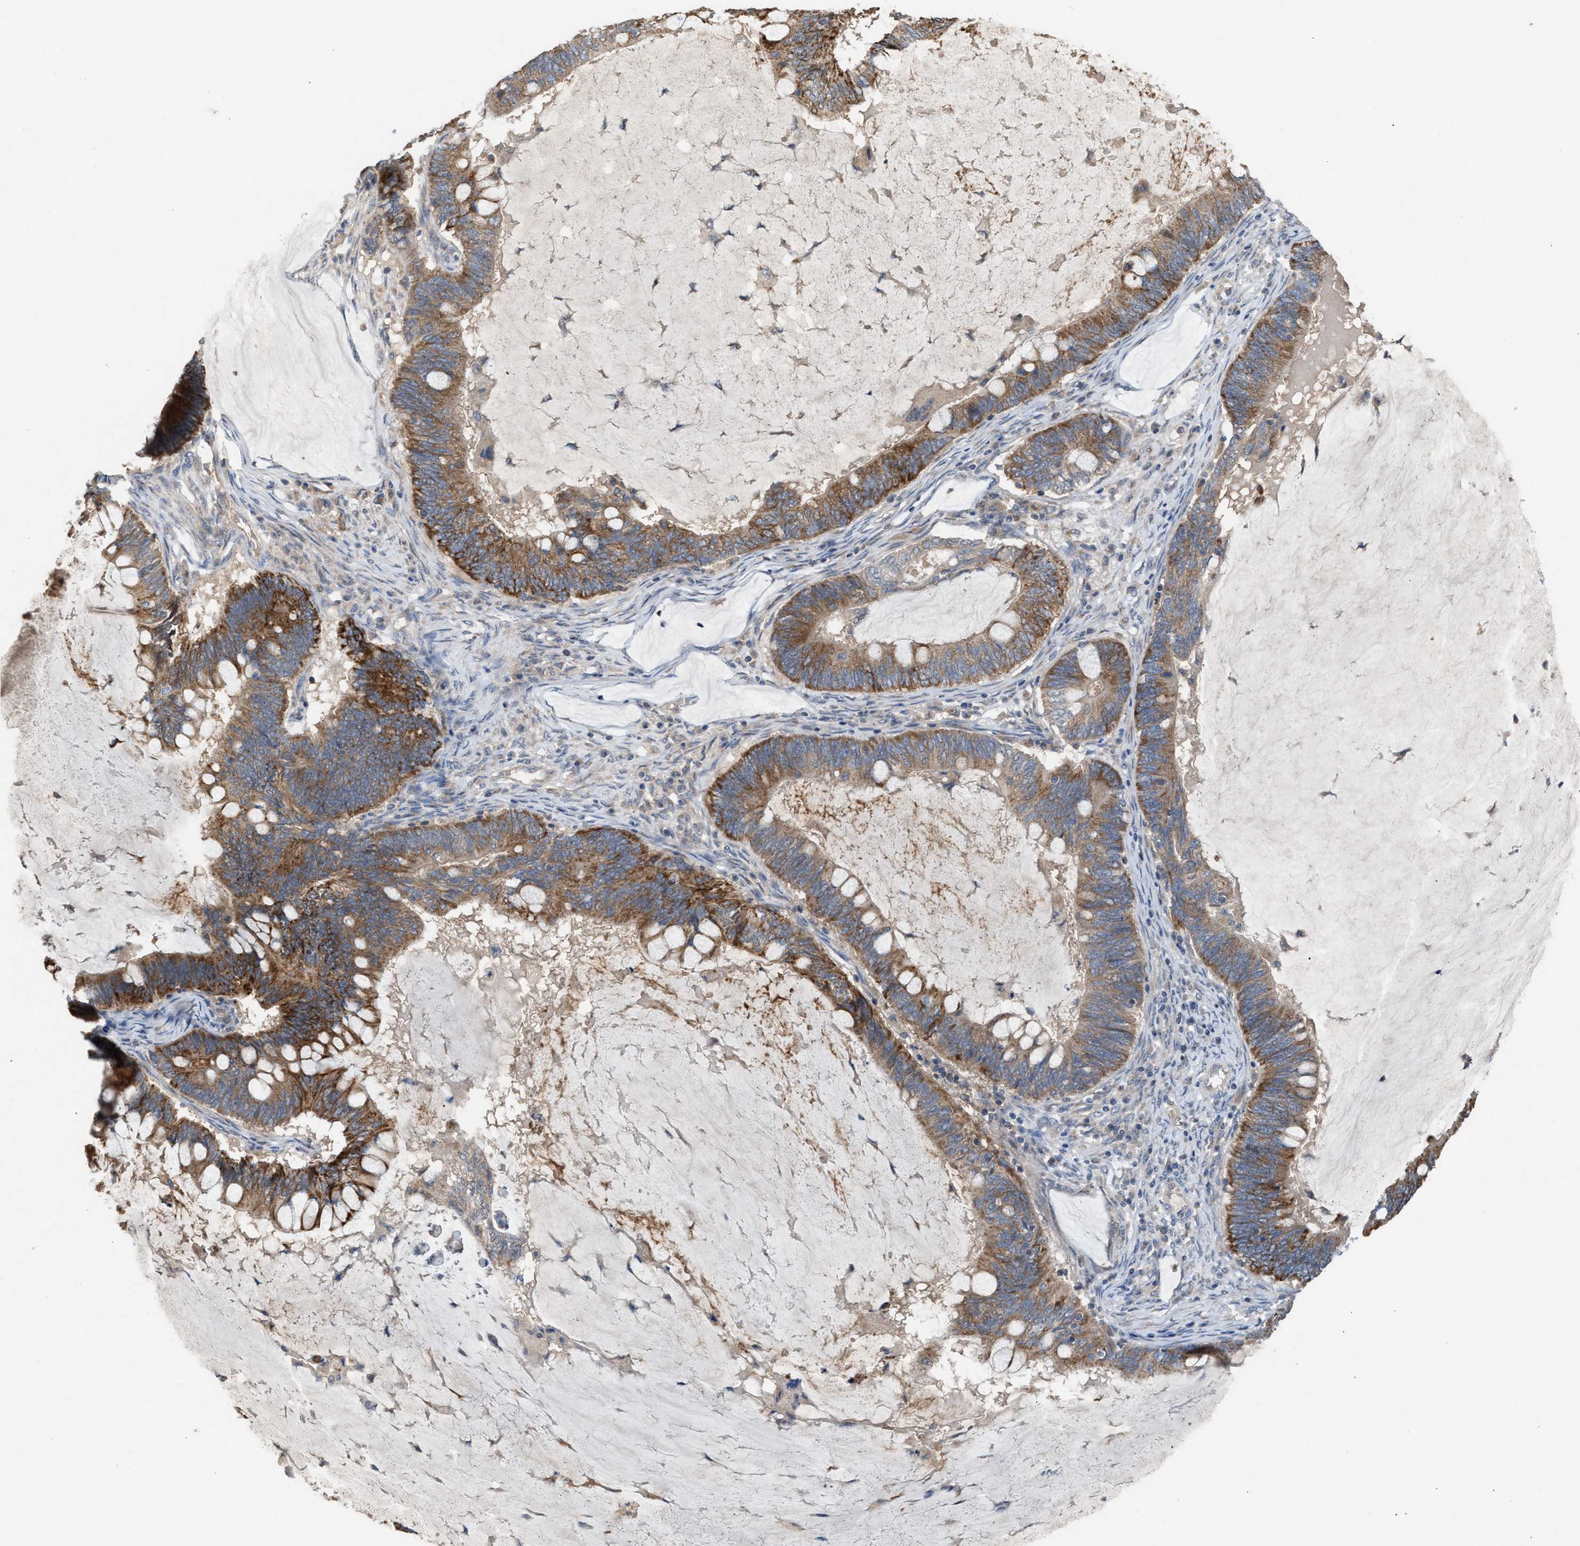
{"staining": {"intensity": "strong", "quantity": ">75%", "location": "cytoplasmic/membranous"}, "tissue": "ovarian cancer", "cell_type": "Tumor cells", "image_type": "cancer", "snomed": [{"axis": "morphology", "description": "Cystadenocarcinoma, mucinous, NOS"}, {"axis": "topography", "description": "Ovary"}], "caption": "There is high levels of strong cytoplasmic/membranous positivity in tumor cells of ovarian cancer, as demonstrated by immunohistochemical staining (brown color).", "gene": "TPK1", "patient": {"sex": "female", "age": 61}}